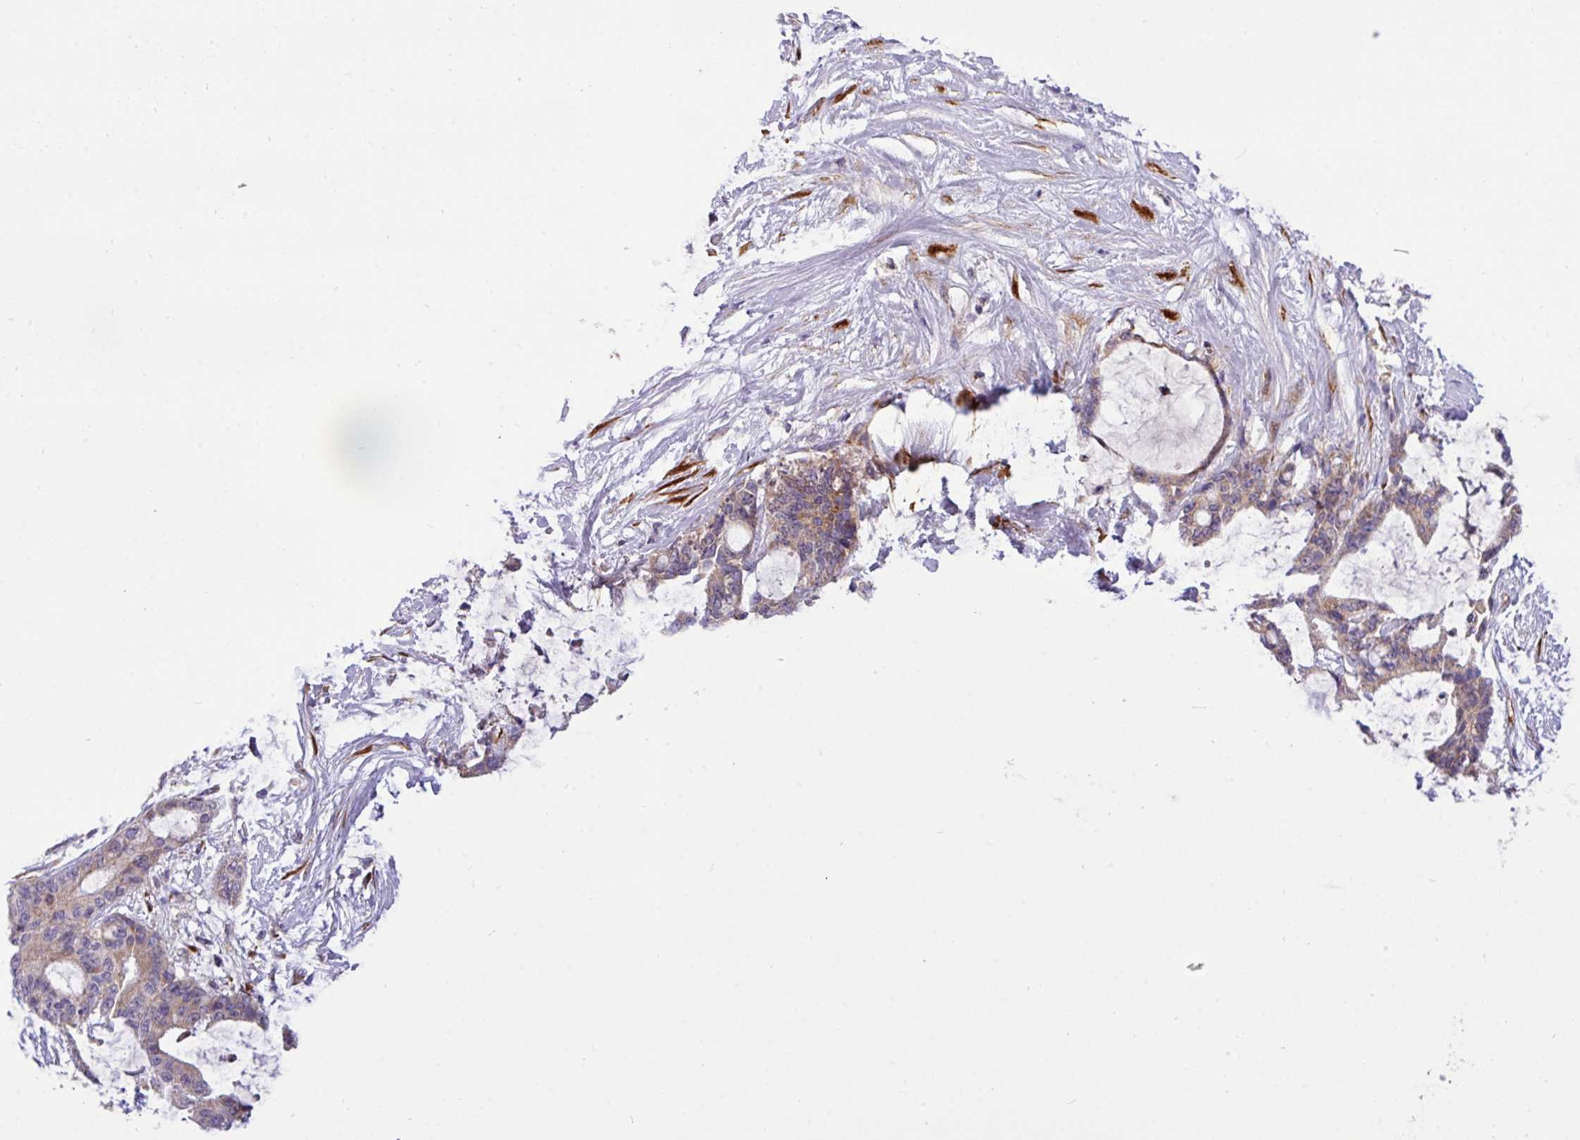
{"staining": {"intensity": "moderate", "quantity": "25%-75%", "location": "cytoplasmic/membranous"}, "tissue": "liver cancer", "cell_type": "Tumor cells", "image_type": "cancer", "snomed": [{"axis": "morphology", "description": "Normal tissue, NOS"}, {"axis": "morphology", "description": "Cholangiocarcinoma"}, {"axis": "topography", "description": "Liver"}, {"axis": "topography", "description": "Peripheral nerve tissue"}], "caption": "Cholangiocarcinoma (liver) stained with DAB immunohistochemistry reveals medium levels of moderate cytoplasmic/membranous staining in about 25%-75% of tumor cells.", "gene": "TM2D2", "patient": {"sex": "female", "age": 73}}